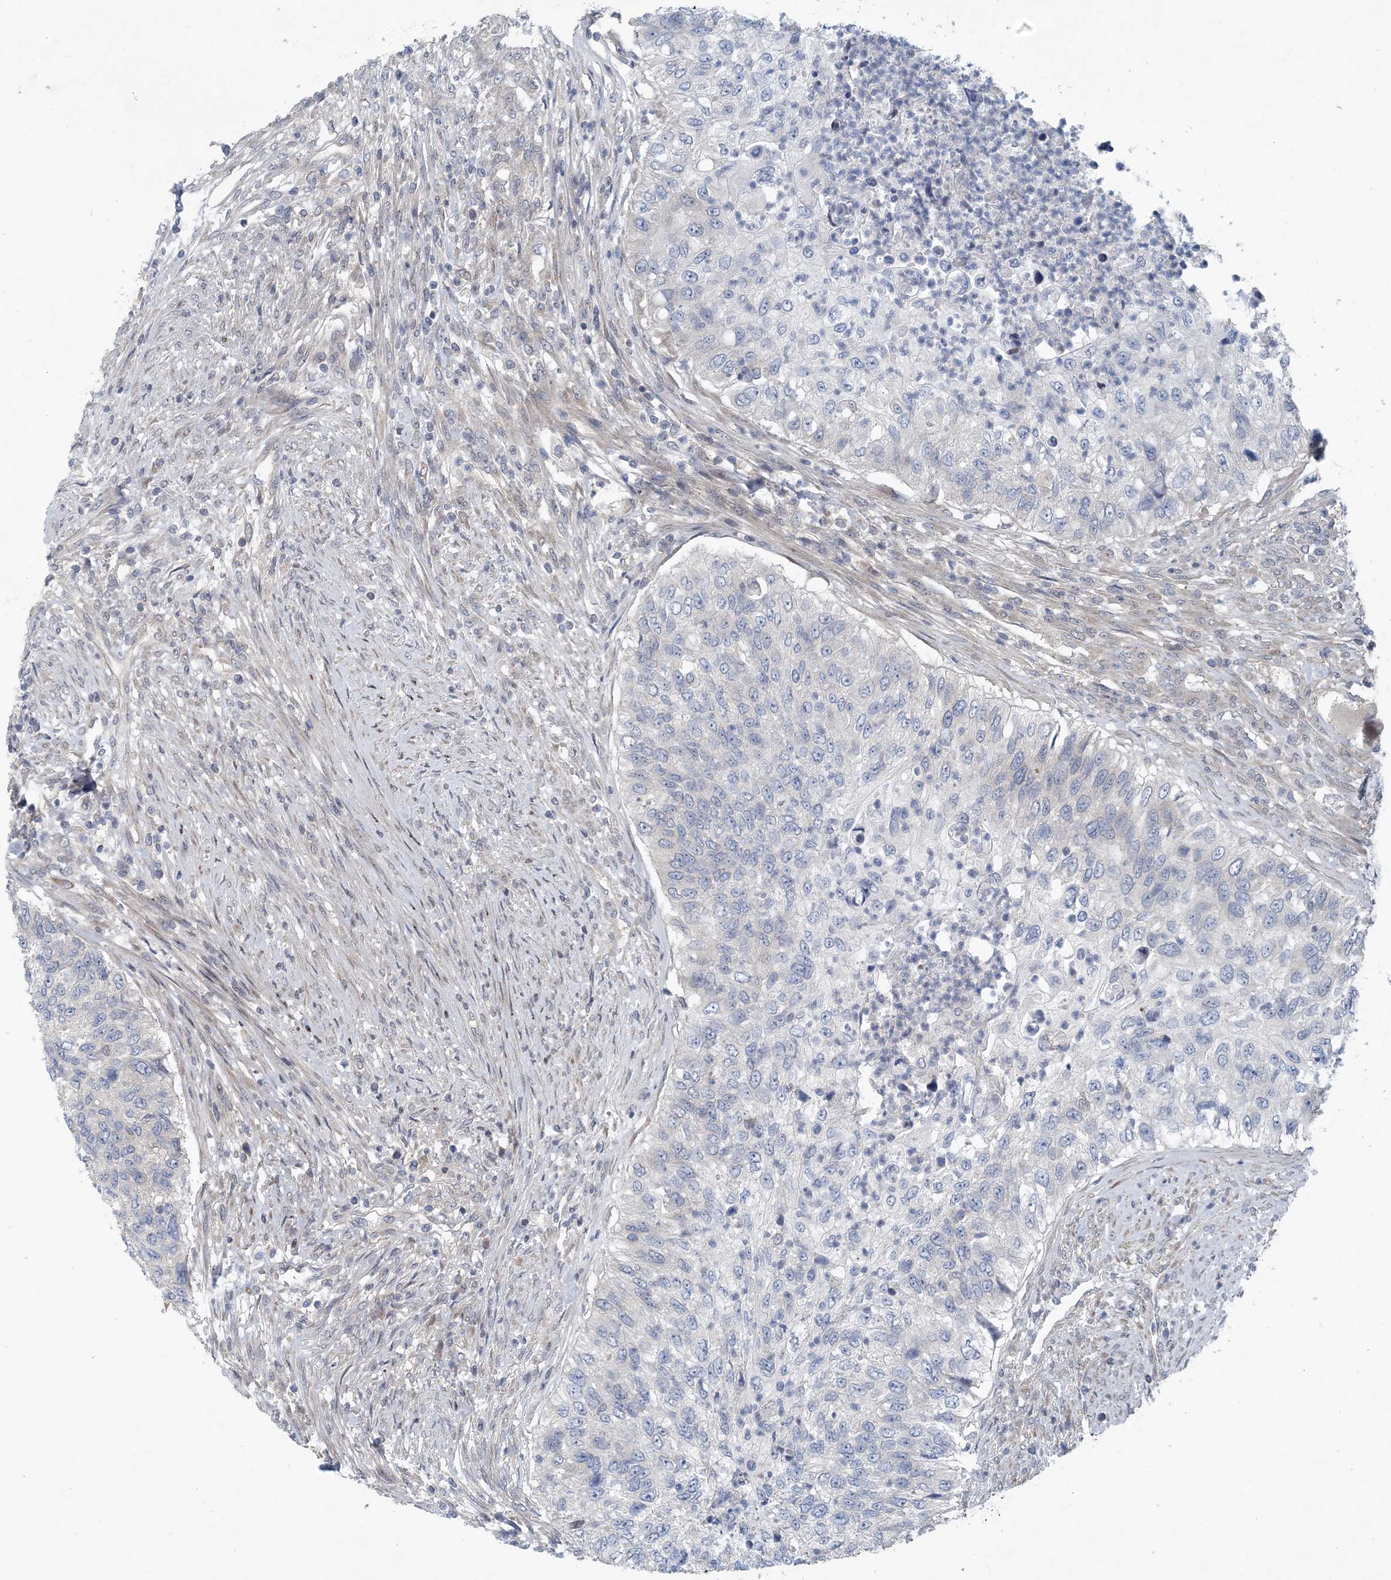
{"staining": {"intensity": "negative", "quantity": "none", "location": "none"}, "tissue": "urothelial cancer", "cell_type": "Tumor cells", "image_type": "cancer", "snomed": [{"axis": "morphology", "description": "Urothelial carcinoma, High grade"}, {"axis": "topography", "description": "Urinary bladder"}], "caption": "Tumor cells are negative for protein expression in human urothelial carcinoma (high-grade).", "gene": "HIKESHI", "patient": {"sex": "female", "age": 60}}